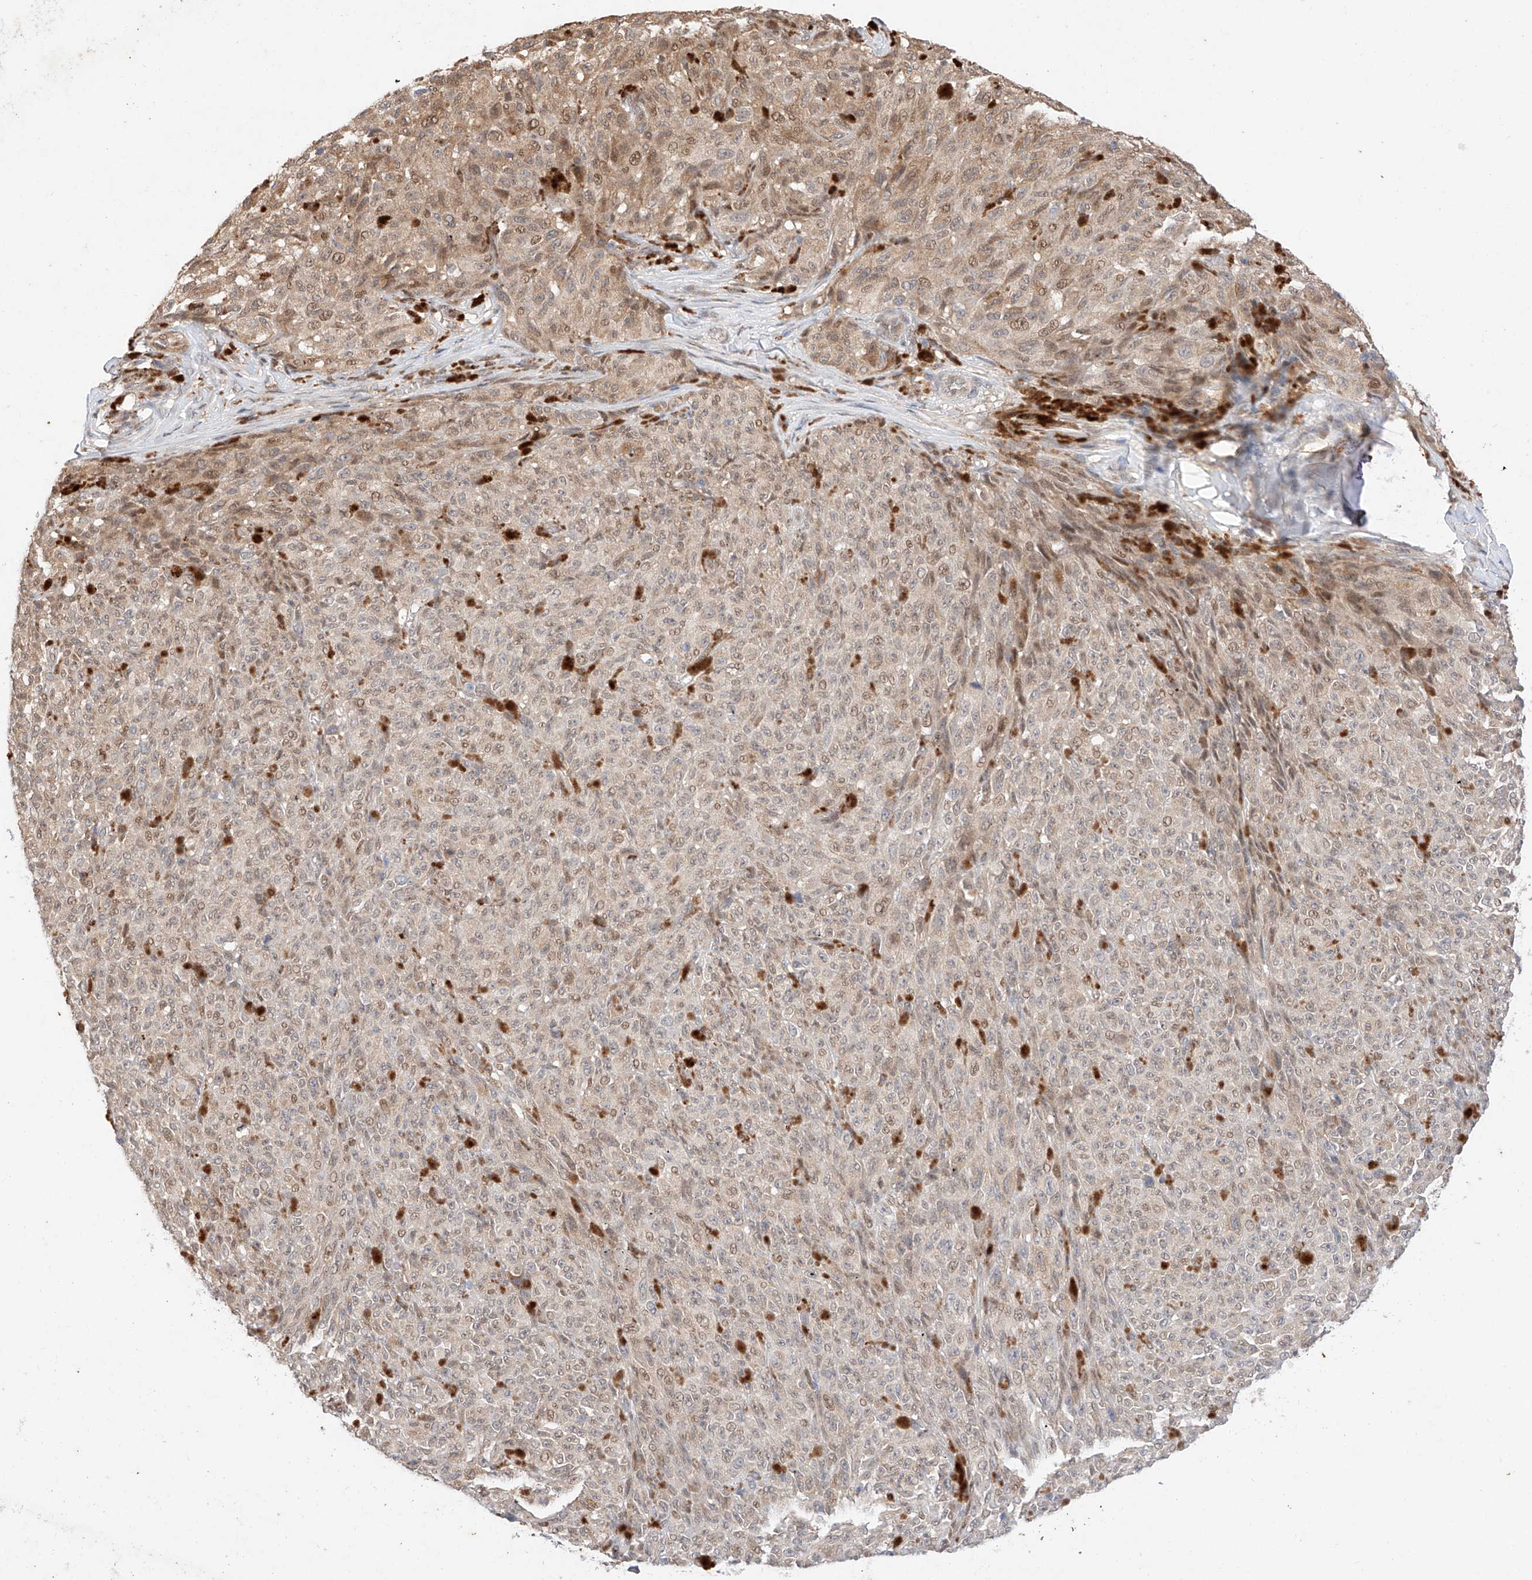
{"staining": {"intensity": "weak", "quantity": "25%-75%", "location": "cytoplasmic/membranous,nuclear"}, "tissue": "melanoma", "cell_type": "Tumor cells", "image_type": "cancer", "snomed": [{"axis": "morphology", "description": "Malignant melanoma, NOS"}, {"axis": "topography", "description": "Skin"}], "caption": "Human malignant melanoma stained for a protein (brown) exhibits weak cytoplasmic/membranous and nuclear positive expression in approximately 25%-75% of tumor cells.", "gene": "GCNT1", "patient": {"sex": "female", "age": 82}}